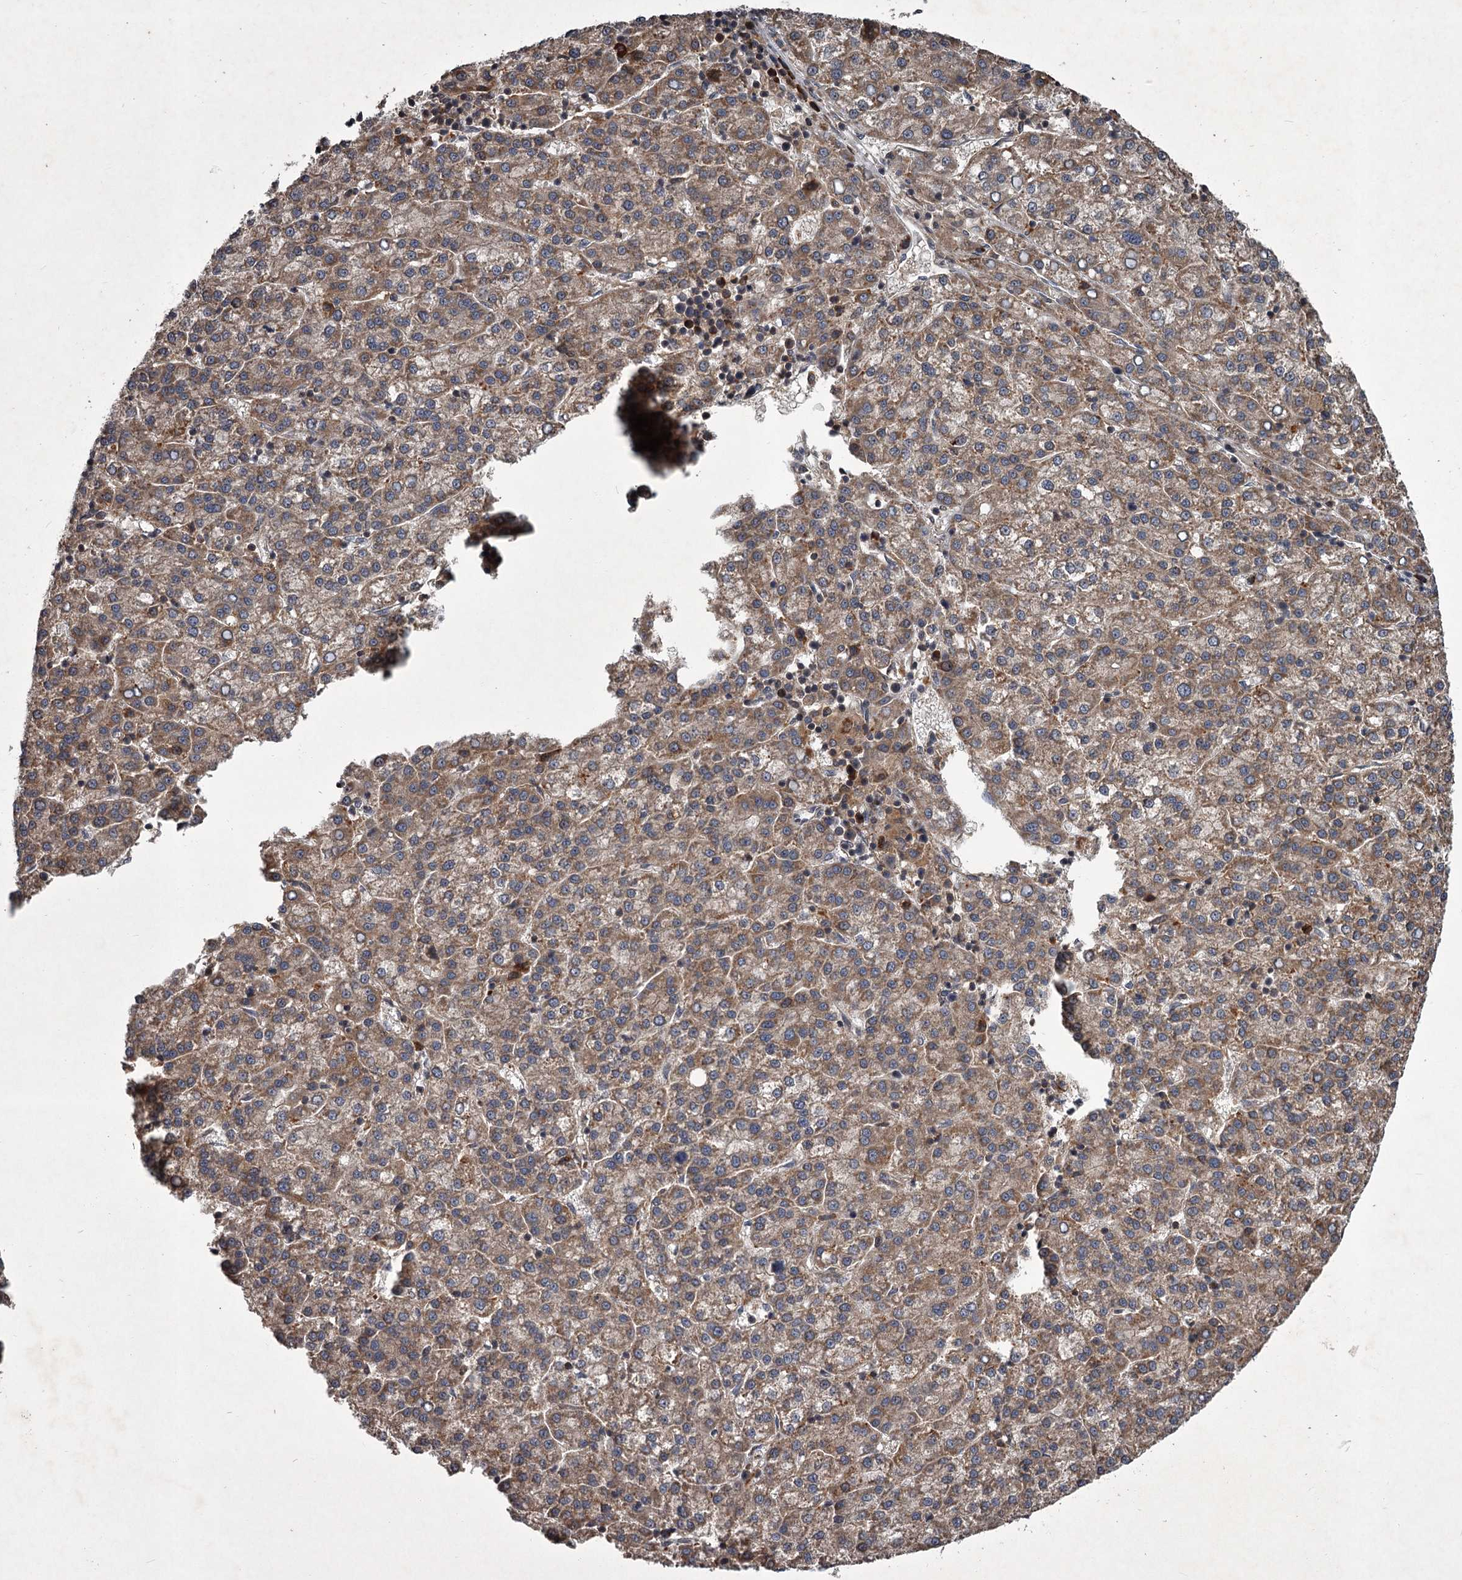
{"staining": {"intensity": "moderate", "quantity": ">75%", "location": "cytoplasmic/membranous"}, "tissue": "liver cancer", "cell_type": "Tumor cells", "image_type": "cancer", "snomed": [{"axis": "morphology", "description": "Carcinoma, Hepatocellular, NOS"}, {"axis": "topography", "description": "Liver"}], "caption": "There is medium levels of moderate cytoplasmic/membranous positivity in tumor cells of liver cancer, as demonstrated by immunohistochemical staining (brown color).", "gene": "UNC93B1", "patient": {"sex": "female", "age": 58}}